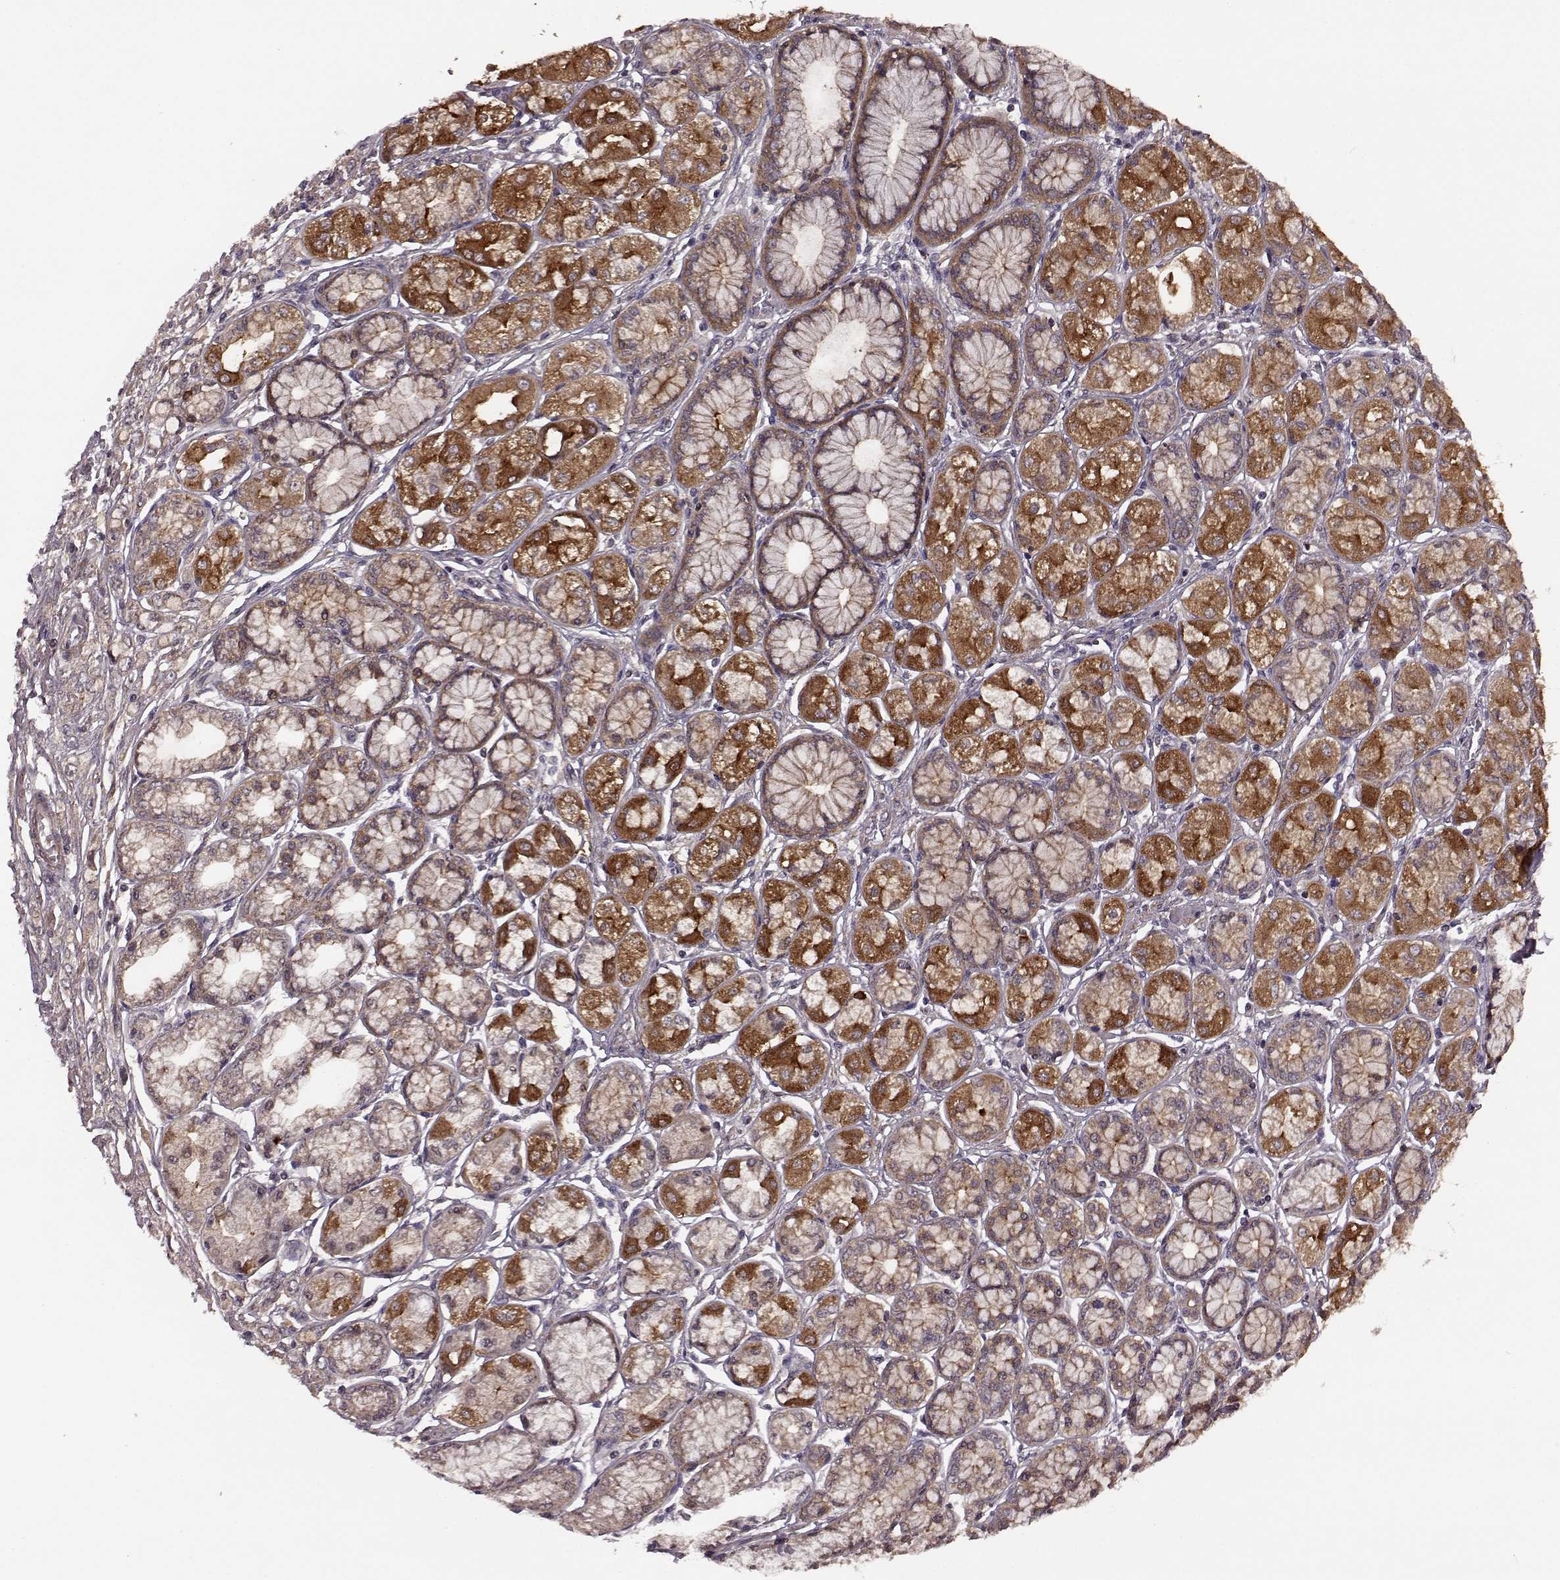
{"staining": {"intensity": "strong", "quantity": "25%-75%", "location": "cytoplasmic/membranous"}, "tissue": "stomach cancer", "cell_type": "Tumor cells", "image_type": "cancer", "snomed": [{"axis": "morphology", "description": "Normal tissue, NOS"}, {"axis": "morphology", "description": "Adenocarcinoma, NOS"}, {"axis": "morphology", "description": "Adenocarcinoma, High grade"}, {"axis": "topography", "description": "Stomach, upper"}, {"axis": "topography", "description": "Stomach"}], "caption": "Tumor cells reveal high levels of strong cytoplasmic/membranous staining in approximately 25%-75% of cells in human stomach cancer (adenocarcinoma). Using DAB (brown) and hematoxylin (blue) stains, captured at high magnification using brightfield microscopy.", "gene": "FNIP2", "patient": {"sex": "female", "age": 65}}